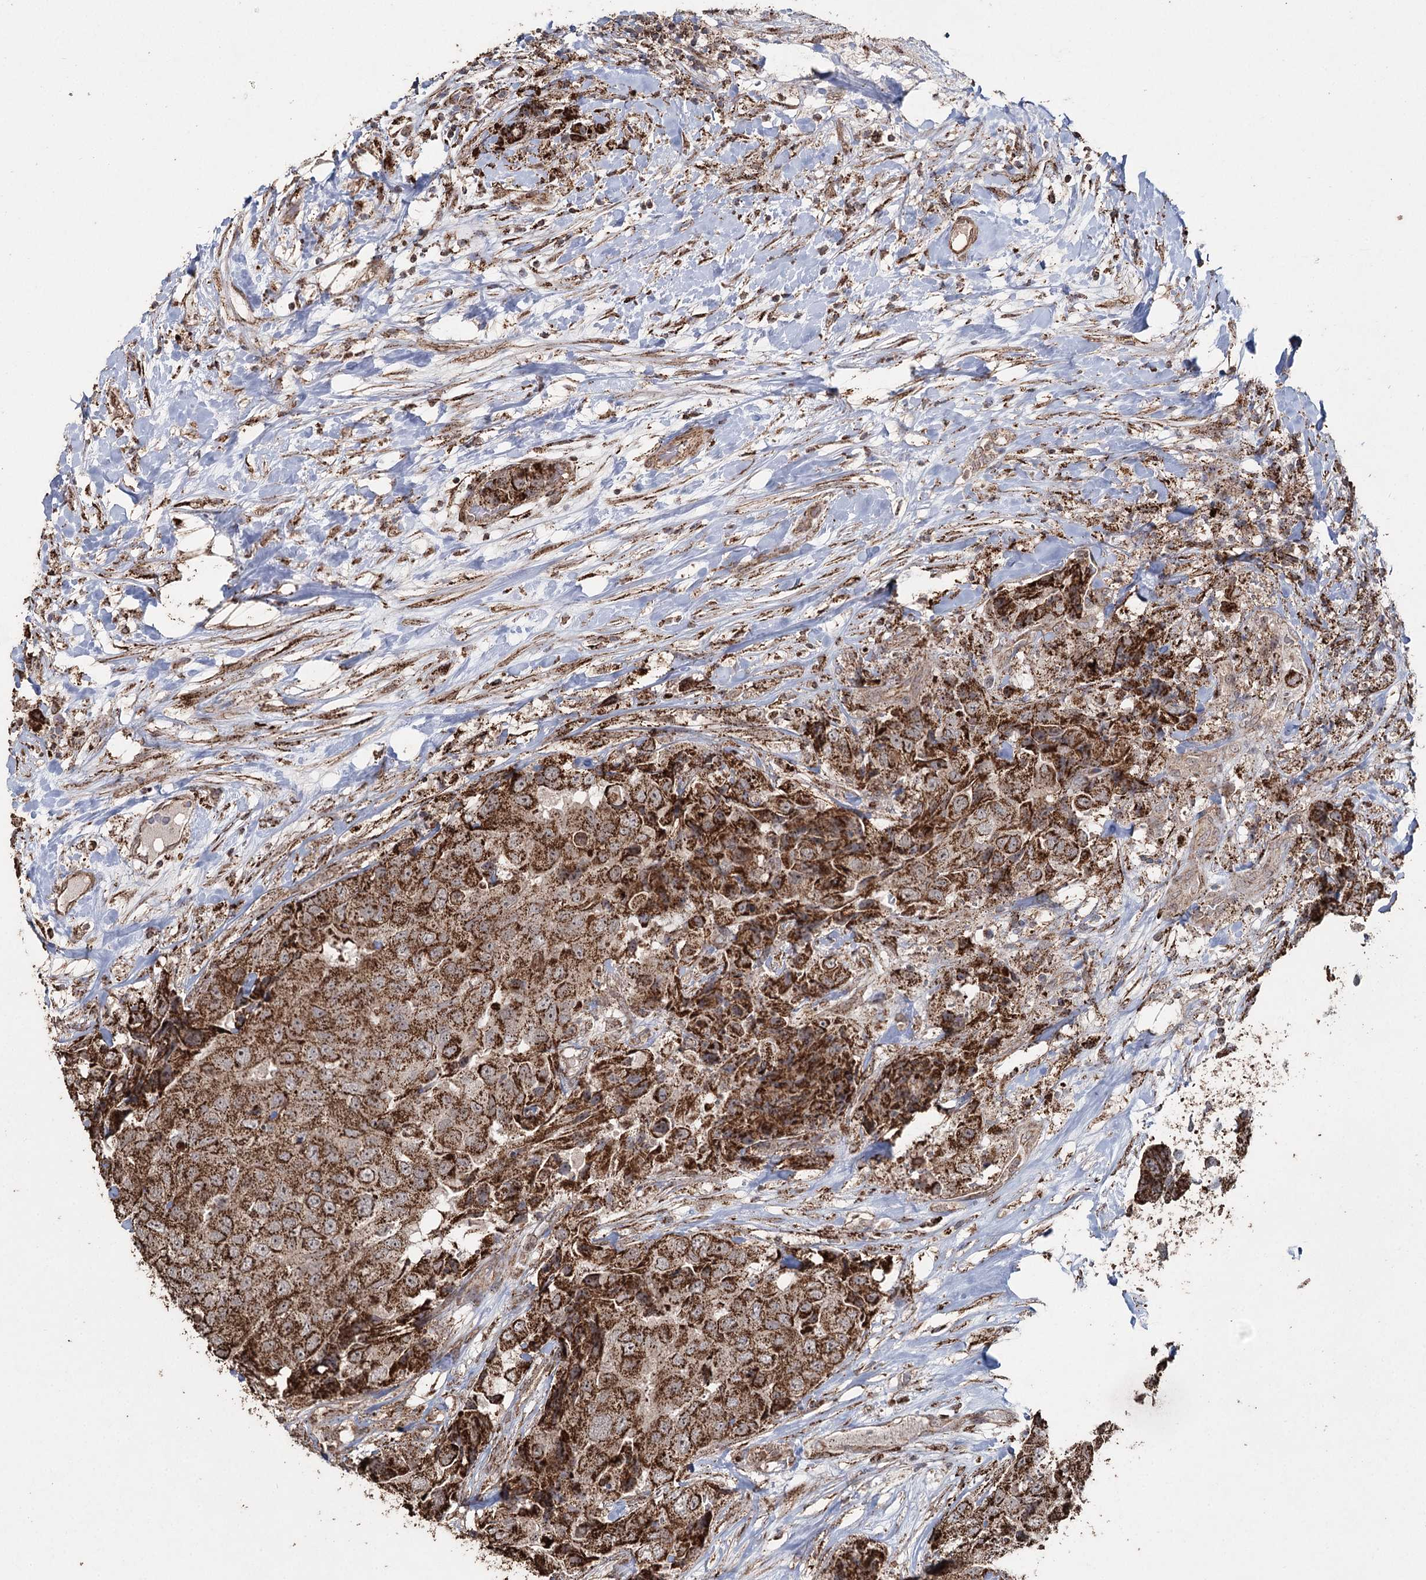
{"staining": {"intensity": "strong", "quantity": ">75%", "location": "cytoplasmic/membranous"}, "tissue": "breast cancer", "cell_type": "Tumor cells", "image_type": "cancer", "snomed": [{"axis": "morphology", "description": "Duct carcinoma"}, {"axis": "topography", "description": "Breast"}], "caption": "Breast invasive ductal carcinoma stained with a brown dye exhibits strong cytoplasmic/membranous positive expression in approximately >75% of tumor cells.", "gene": "SLF2", "patient": {"sex": "female", "age": 62}}